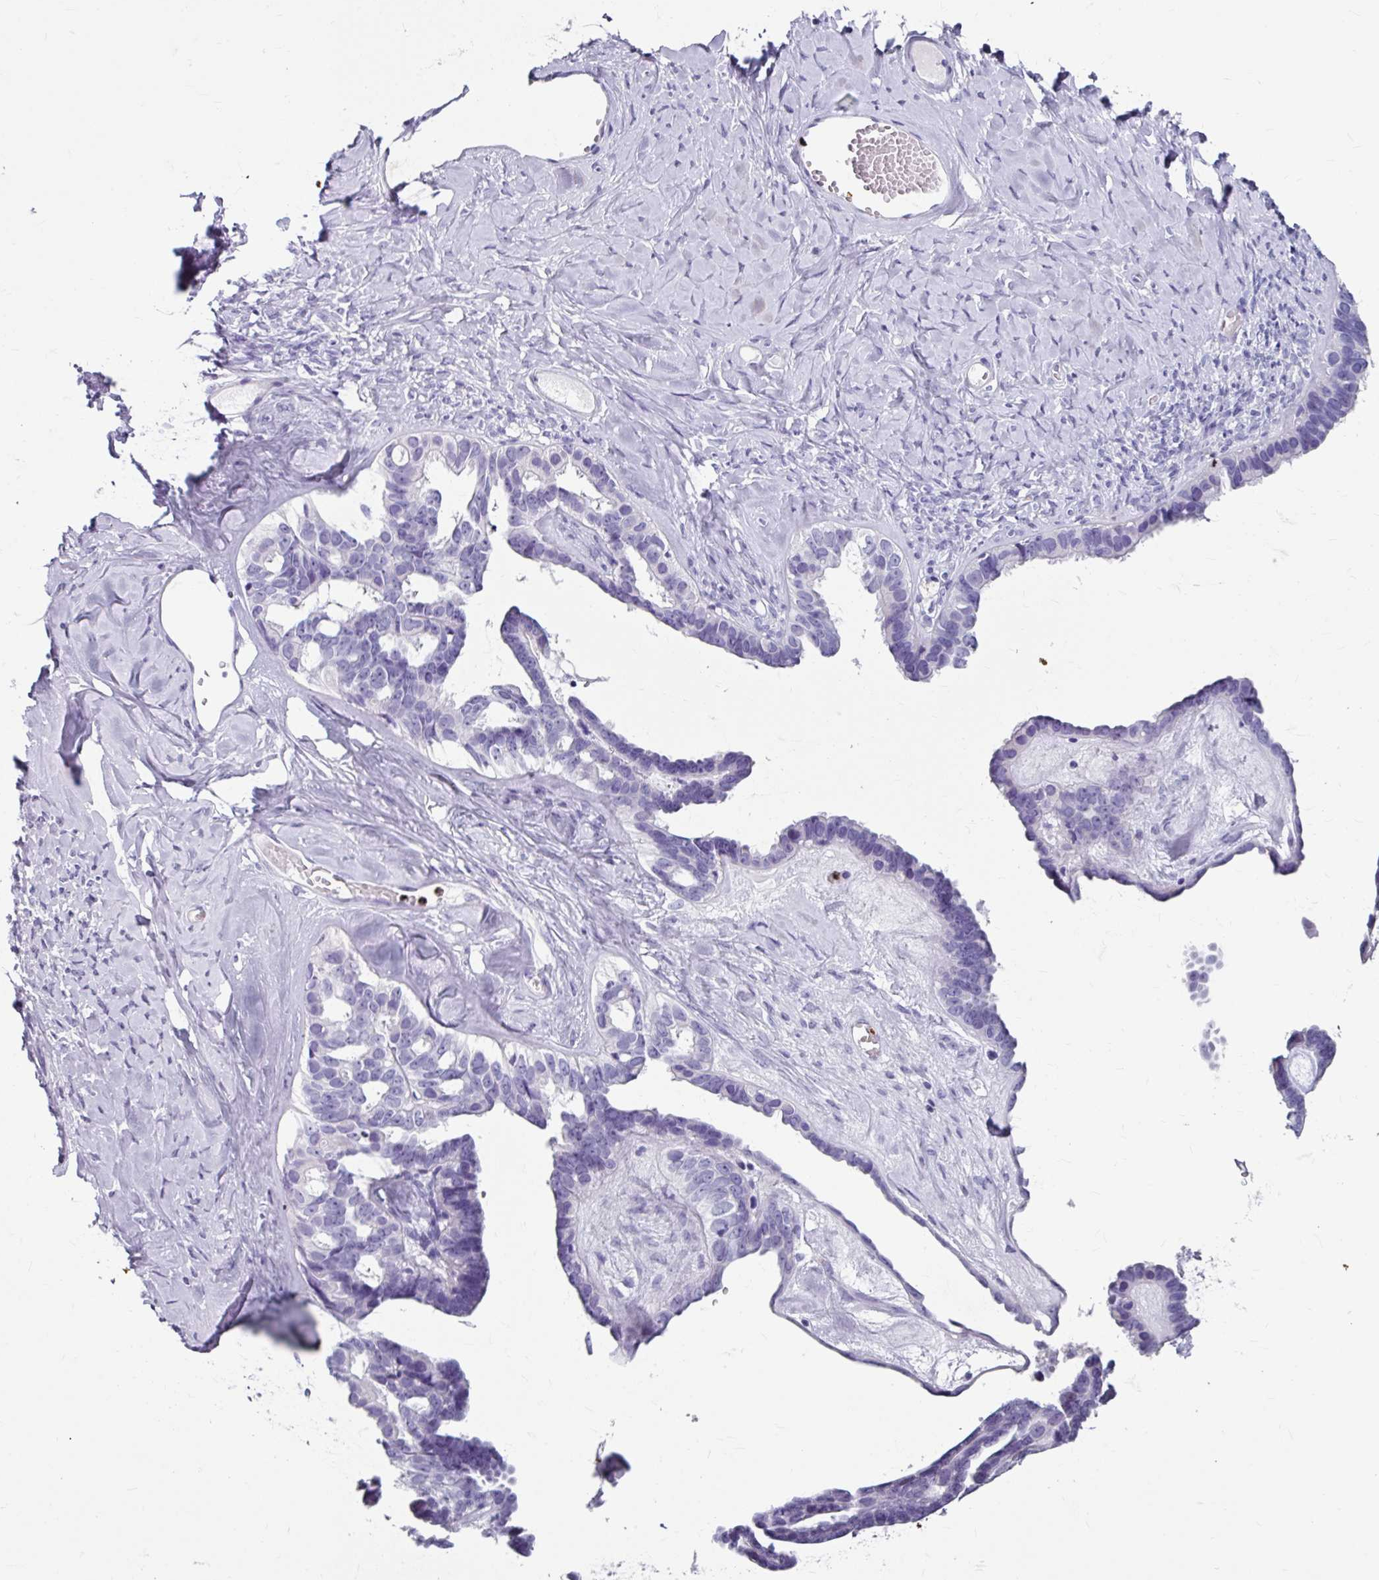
{"staining": {"intensity": "negative", "quantity": "none", "location": "none"}, "tissue": "ovarian cancer", "cell_type": "Tumor cells", "image_type": "cancer", "snomed": [{"axis": "morphology", "description": "Cystadenocarcinoma, serous, NOS"}, {"axis": "topography", "description": "Ovary"}], "caption": "This is an immunohistochemistry (IHC) image of ovarian cancer. There is no staining in tumor cells.", "gene": "ANKRD1", "patient": {"sex": "female", "age": 69}}